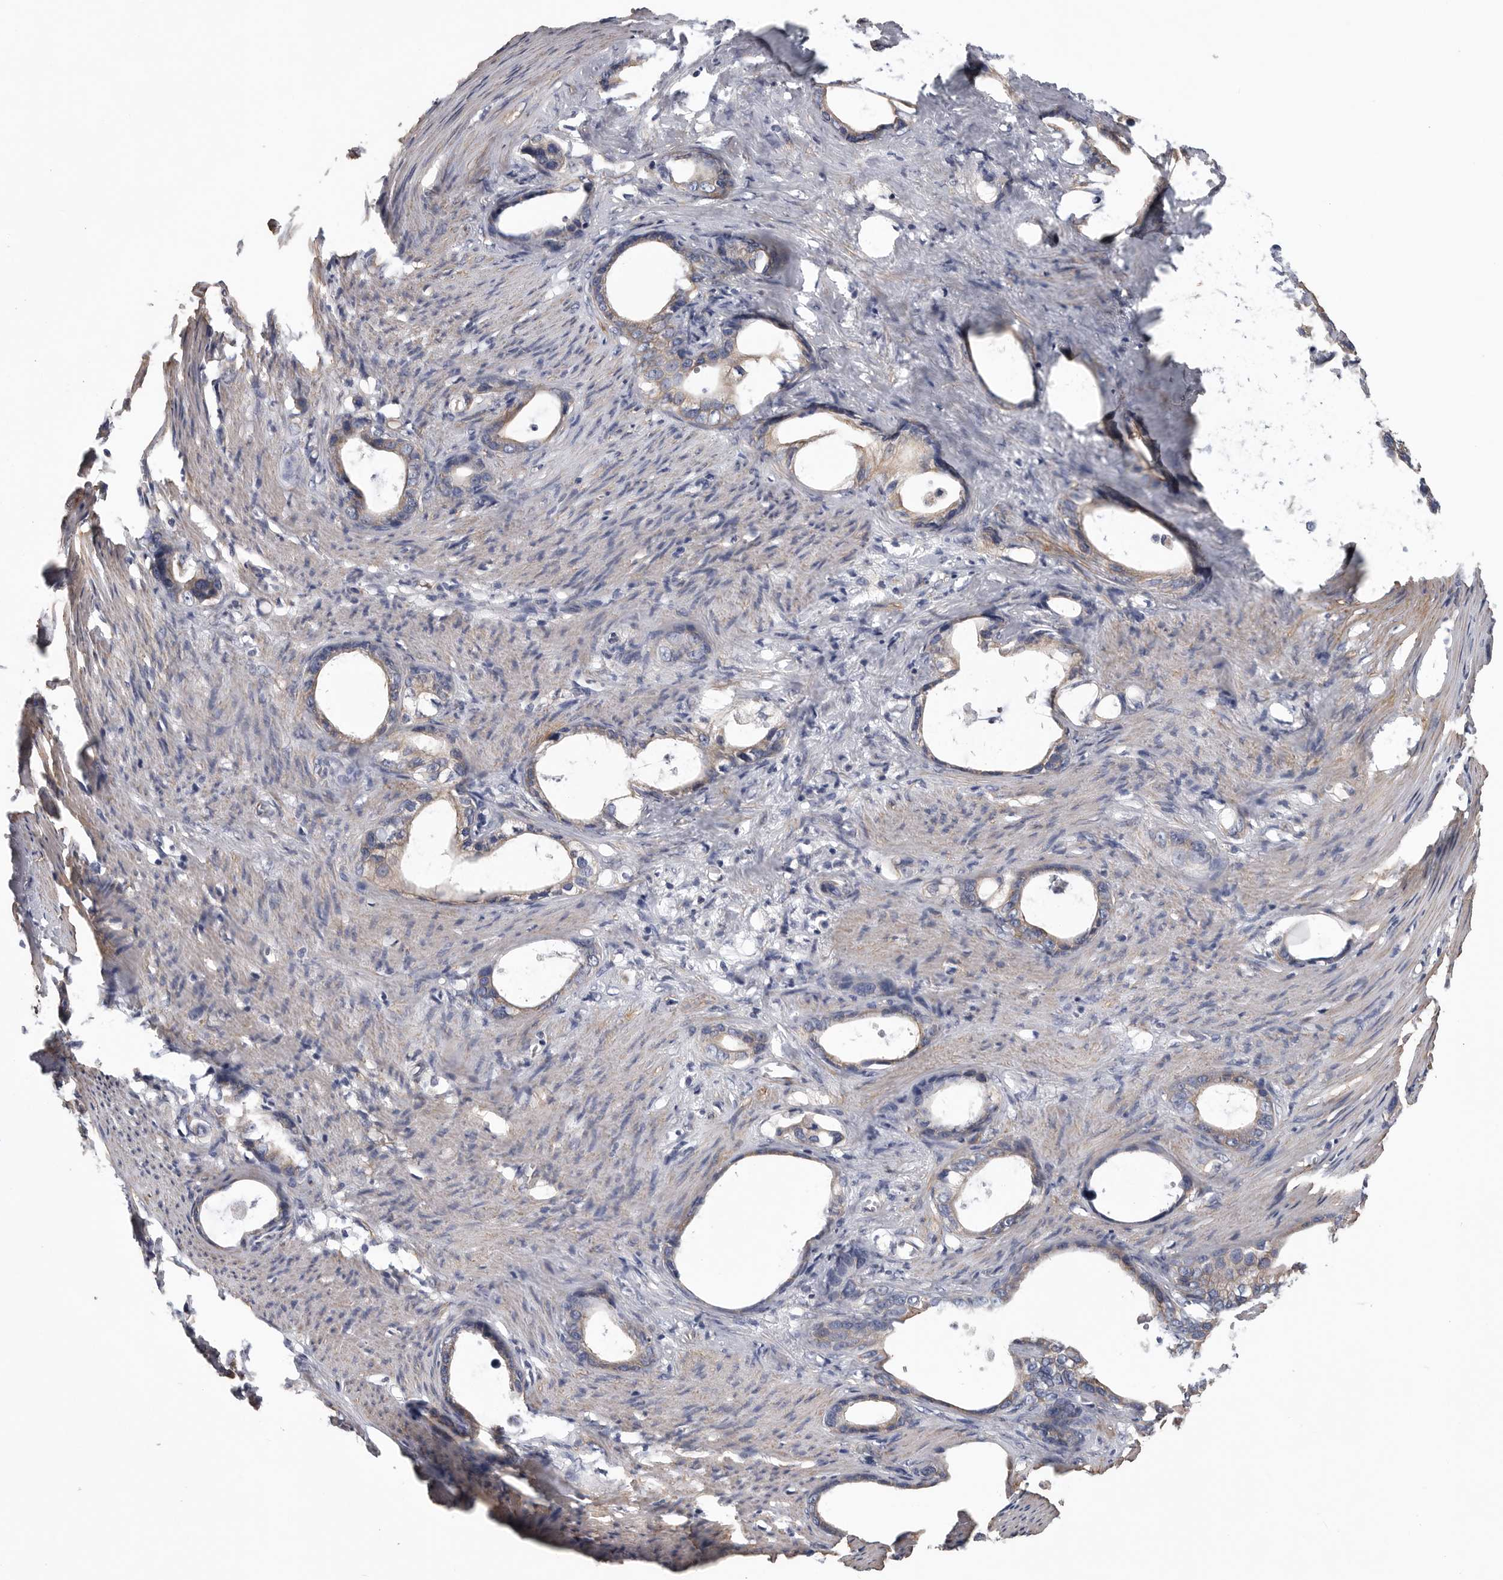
{"staining": {"intensity": "weak", "quantity": ">75%", "location": "cytoplasmic/membranous"}, "tissue": "stomach cancer", "cell_type": "Tumor cells", "image_type": "cancer", "snomed": [{"axis": "morphology", "description": "Adenocarcinoma, NOS"}, {"axis": "topography", "description": "Stomach"}], "caption": "Tumor cells display weak cytoplasmic/membranous positivity in approximately >75% of cells in stomach cancer (adenocarcinoma).", "gene": "OXR1", "patient": {"sex": "female", "age": 75}}